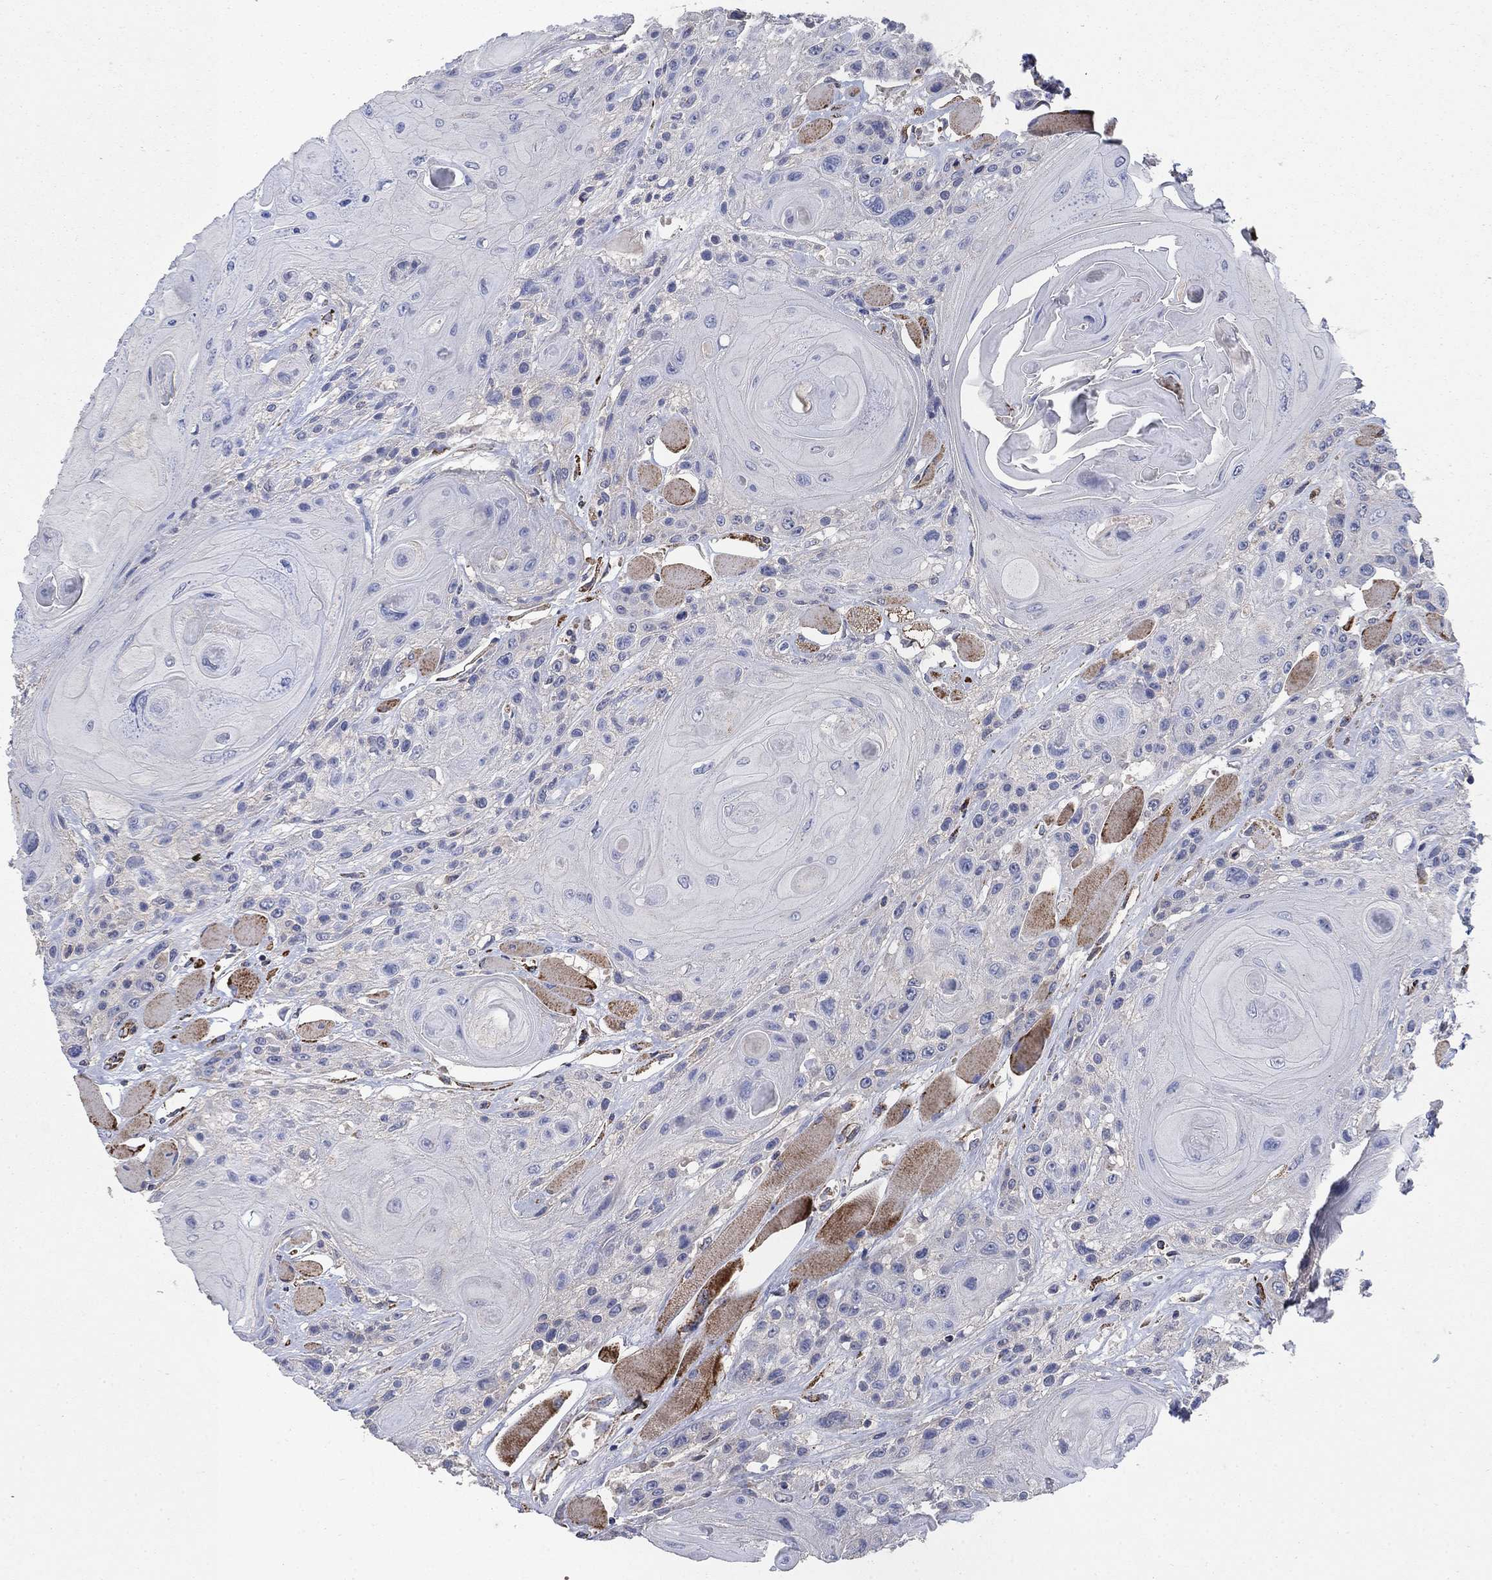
{"staining": {"intensity": "negative", "quantity": "none", "location": "none"}, "tissue": "head and neck cancer", "cell_type": "Tumor cells", "image_type": "cancer", "snomed": [{"axis": "morphology", "description": "Squamous cell carcinoma, NOS"}, {"axis": "topography", "description": "Head-Neck"}], "caption": "Immunohistochemical staining of head and neck cancer (squamous cell carcinoma) reveals no significant staining in tumor cells.", "gene": "PNPLA2", "patient": {"sex": "female", "age": 59}}